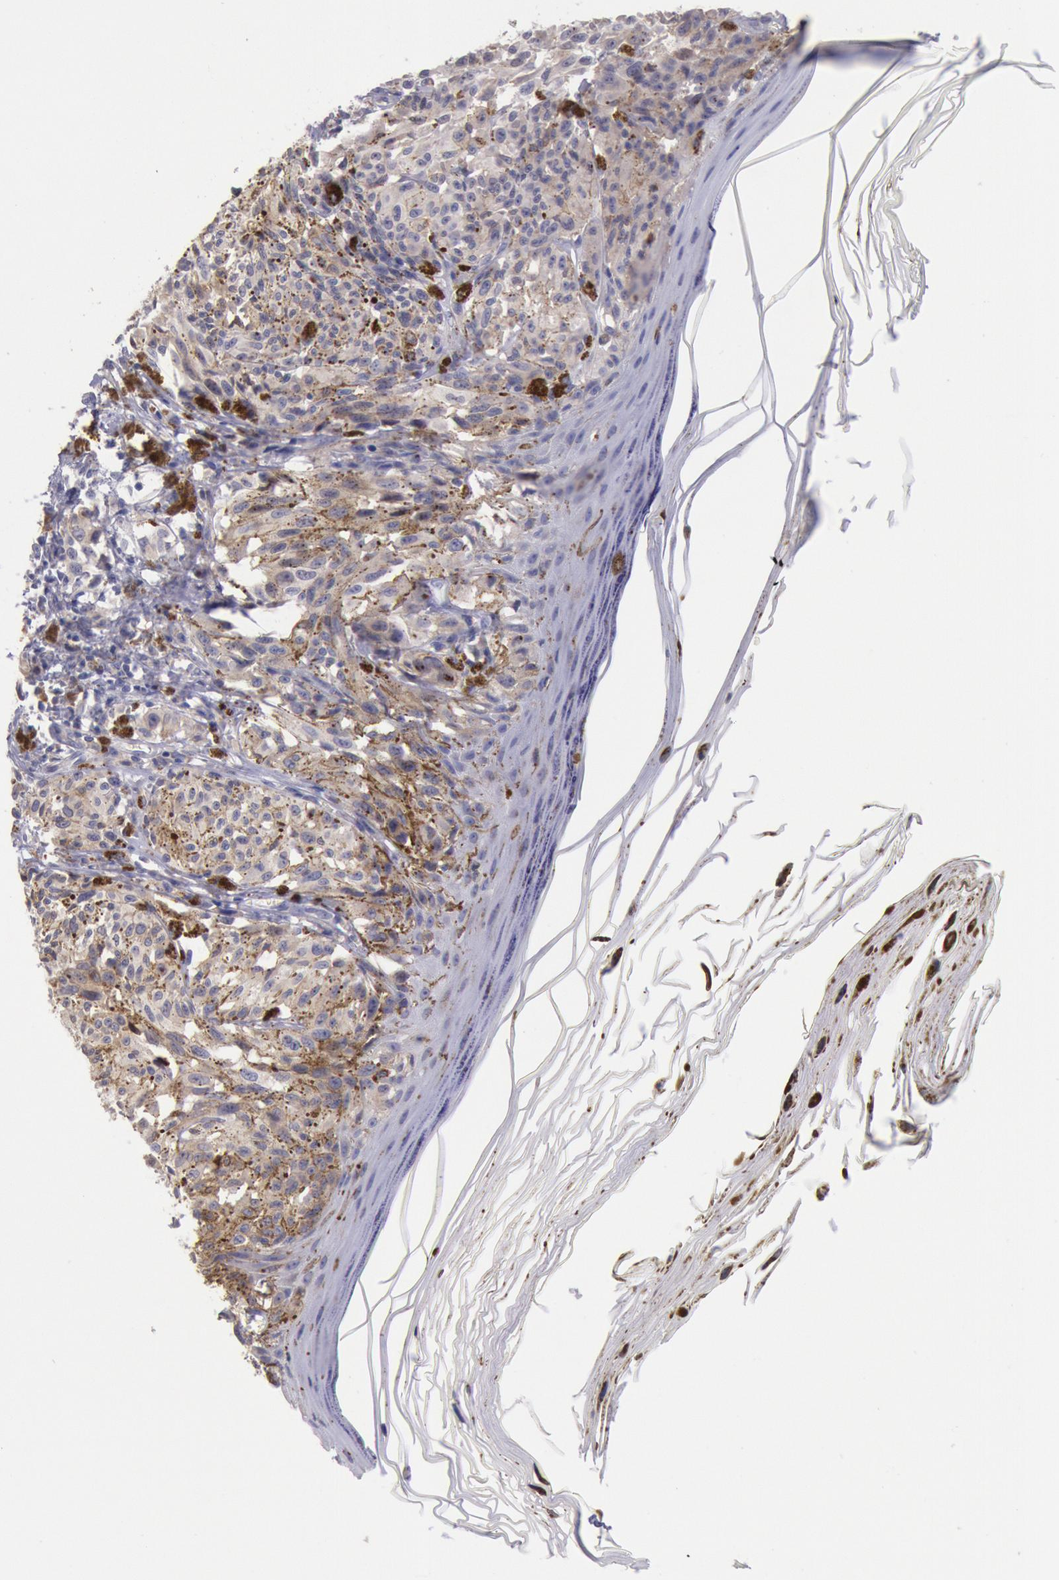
{"staining": {"intensity": "weak", "quantity": ">75%", "location": "cytoplasmic/membranous"}, "tissue": "melanoma", "cell_type": "Tumor cells", "image_type": "cancer", "snomed": [{"axis": "morphology", "description": "Malignant melanoma, NOS"}, {"axis": "topography", "description": "Skin"}], "caption": "Human malignant melanoma stained with a protein marker reveals weak staining in tumor cells.", "gene": "GAL3ST1", "patient": {"sex": "female", "age": 72}}